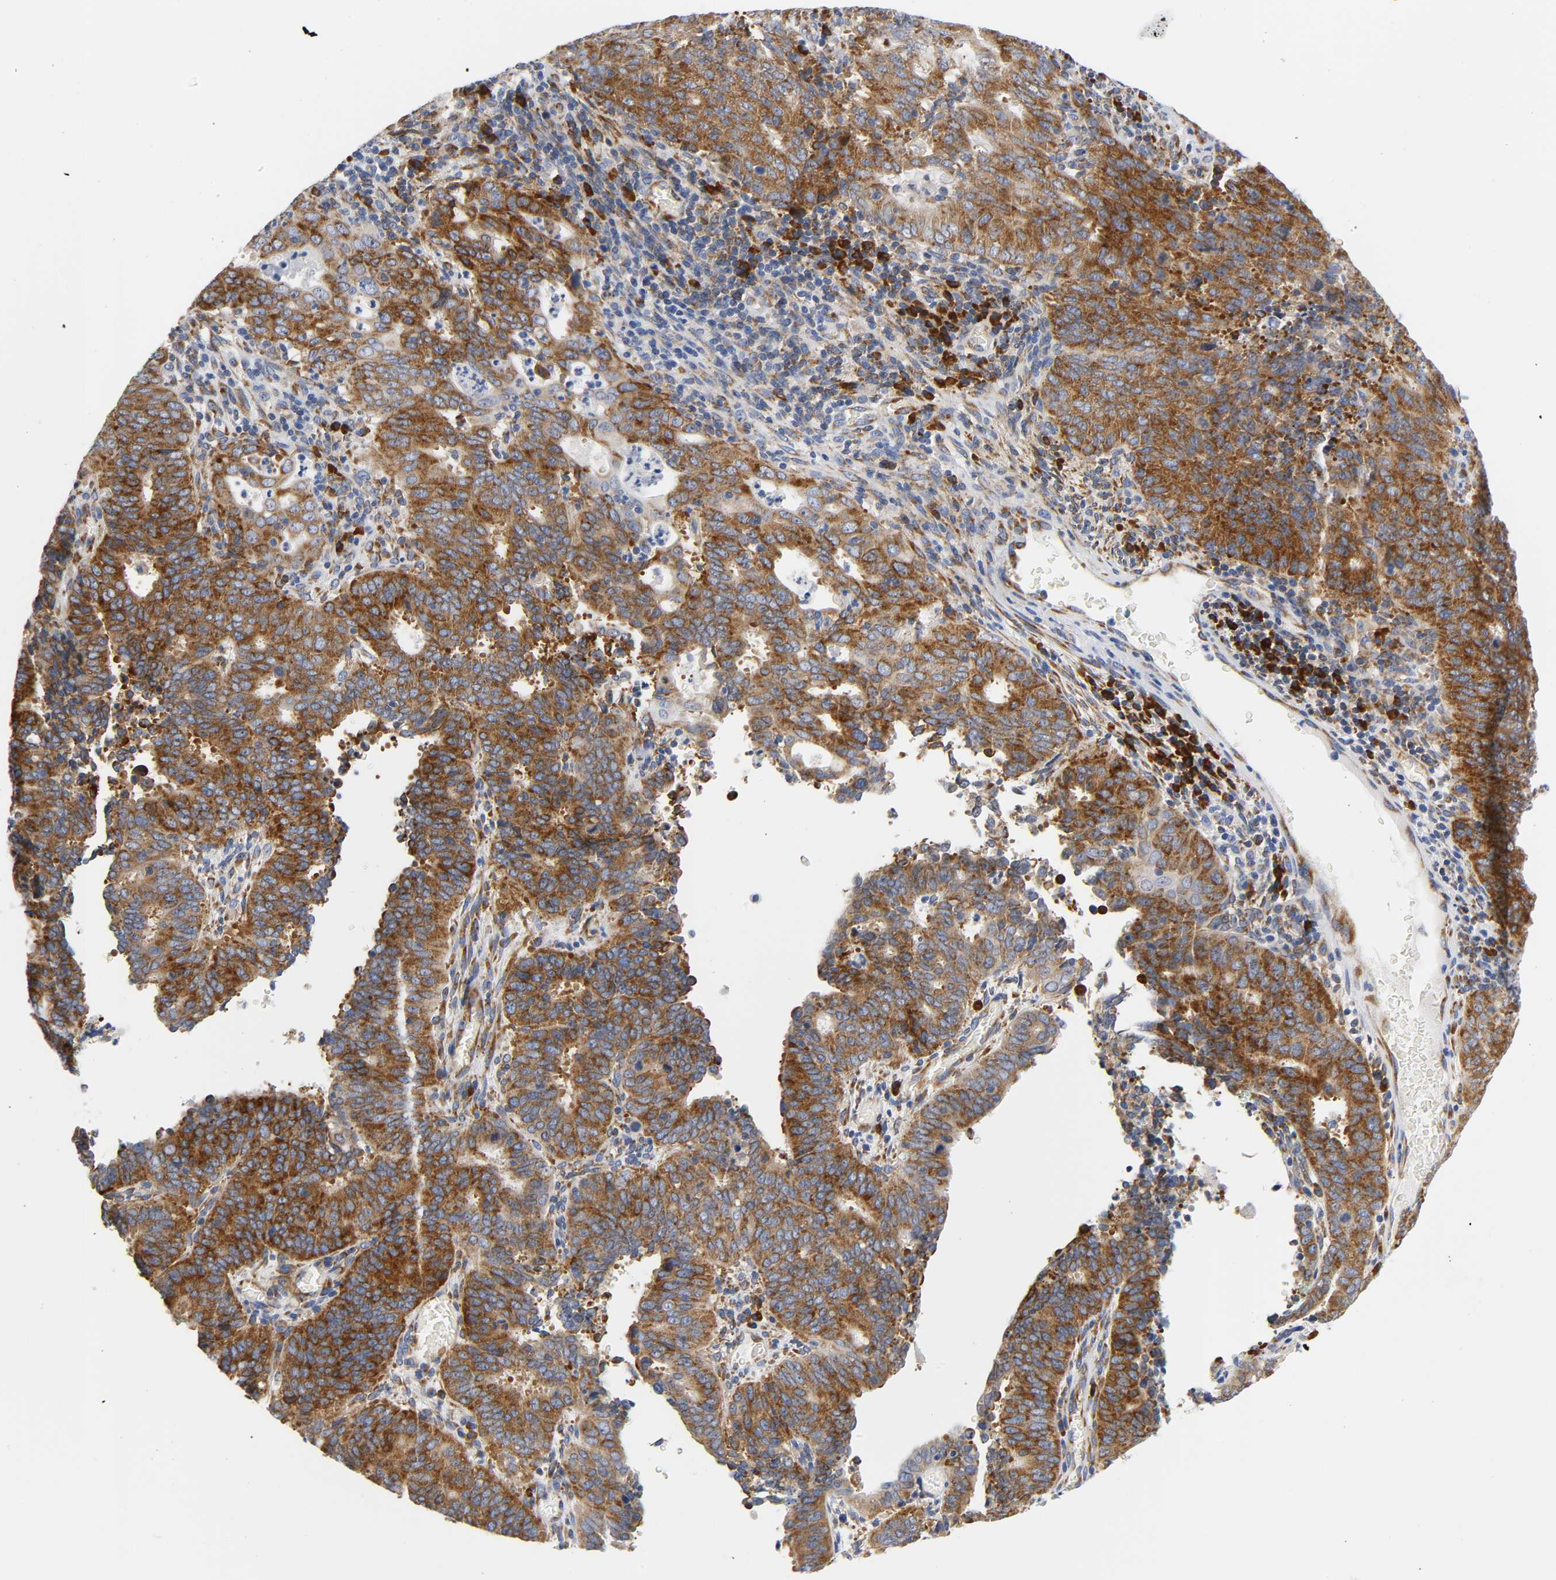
{"staining": {"intensity": "strong", "quantity": ">75%", "location": "cytoplasmic/membranous"}, "tissue": "cervical cancer", "cell_type": "Tumor cells", "image_type": "cancer", "snomed": [{"axis": "morphology", "description": "Adenocarcinoma, NOS"}, {"axis": "topography", "description": "Cervix"}], "caption": "Immunohistochemical staining of cervical adenocarcinoma demonstrates strong cytoplasmic/membranous protein expression in approximately >75% of tumor cells.", "gene": "REL", "patient": {"sex": "female", "age": 44}}